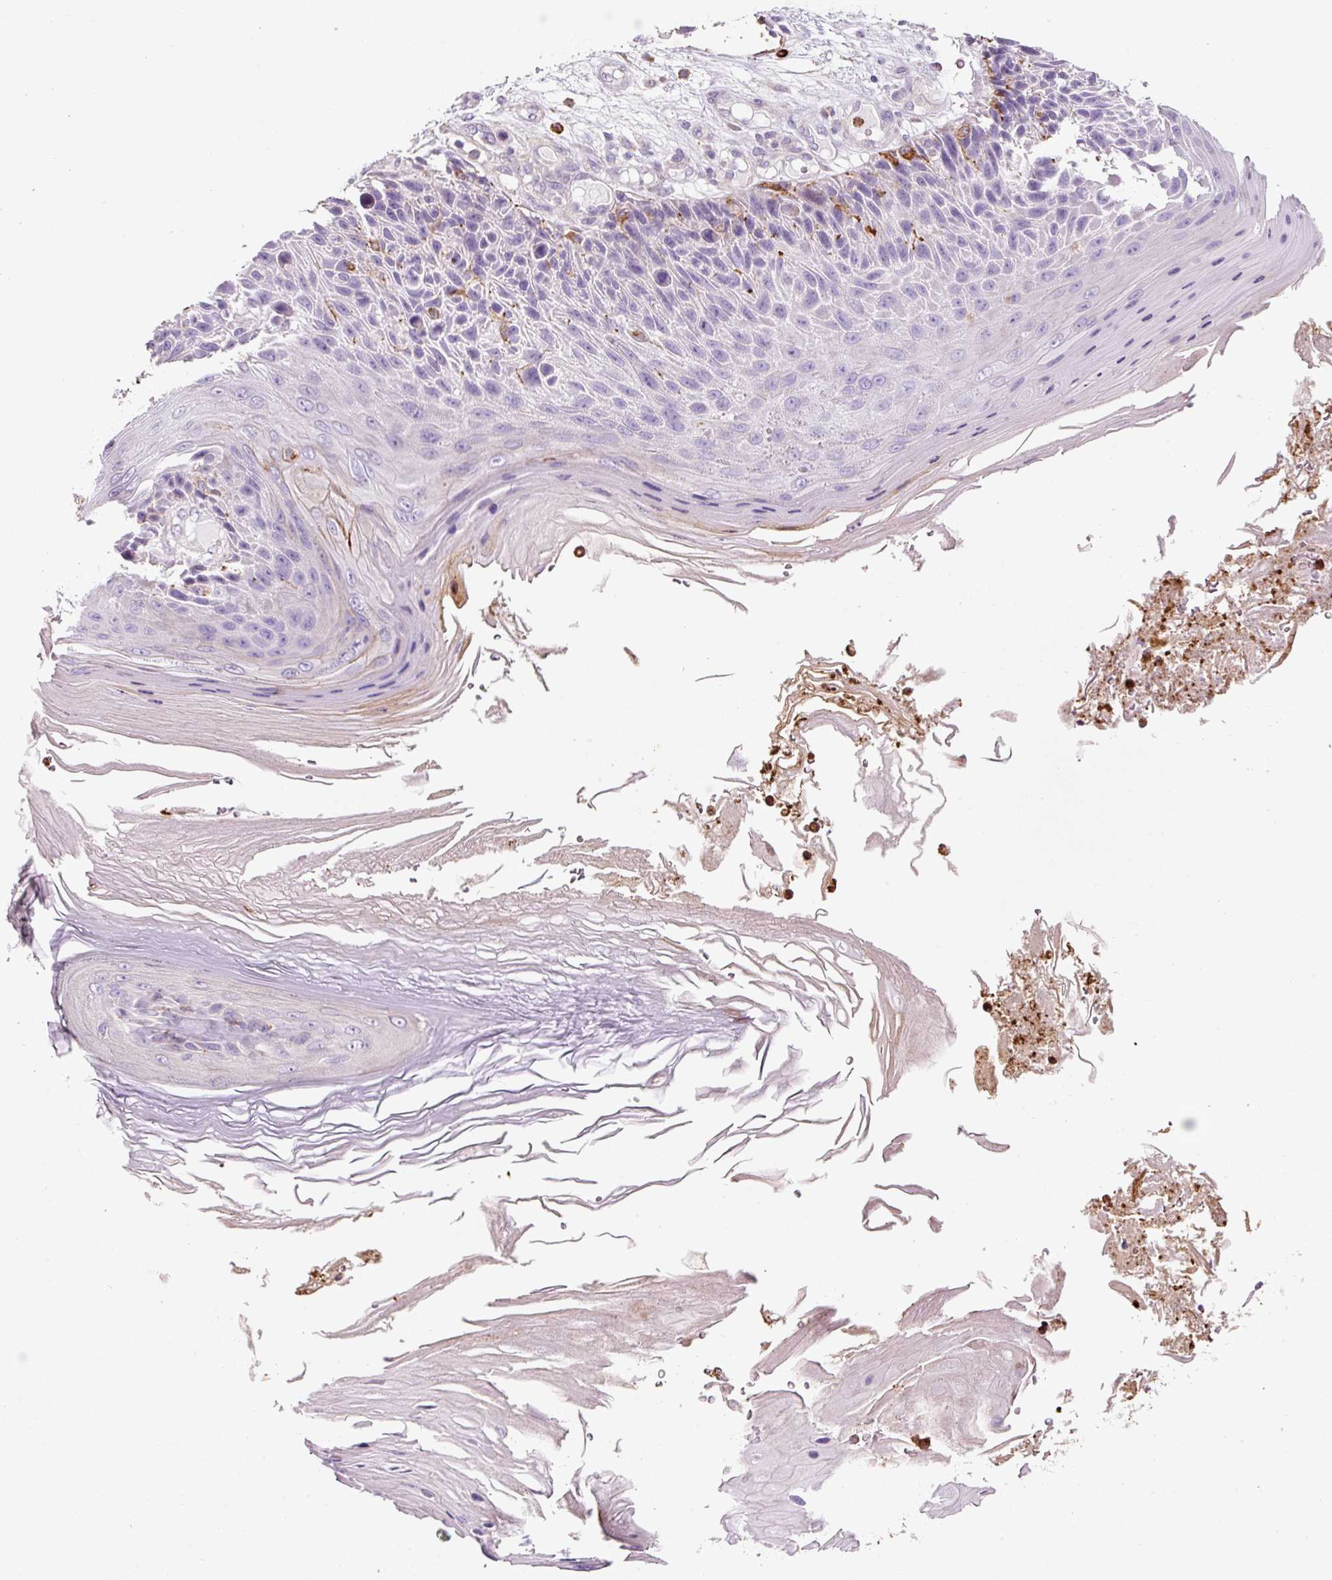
{"staining": {"intensity": "negative", "quantity": "none", "location": "none"}, "tissue": "skin cancer", "cell_type": "Tumor cells", "image_type": "cancer", "snomed": [{"axis": "morphology", "description": "Squamous cell carcinoma, NOS"}, {"axis": "topography", "description": "Skin"}], "caption": "Immunohistochemistry photomicrograph of squamous cell carcinoma (skin) stained for a protein (brown), which demonstrates no positivity in tumor cells. (DAB (3,3'-diaminobenzidine) immunohistochemistry (IHC) visualized using brightfield microscopy, high magnification).", "gene": "TMC8", "patient": {"sex": "female", "age": 88}}